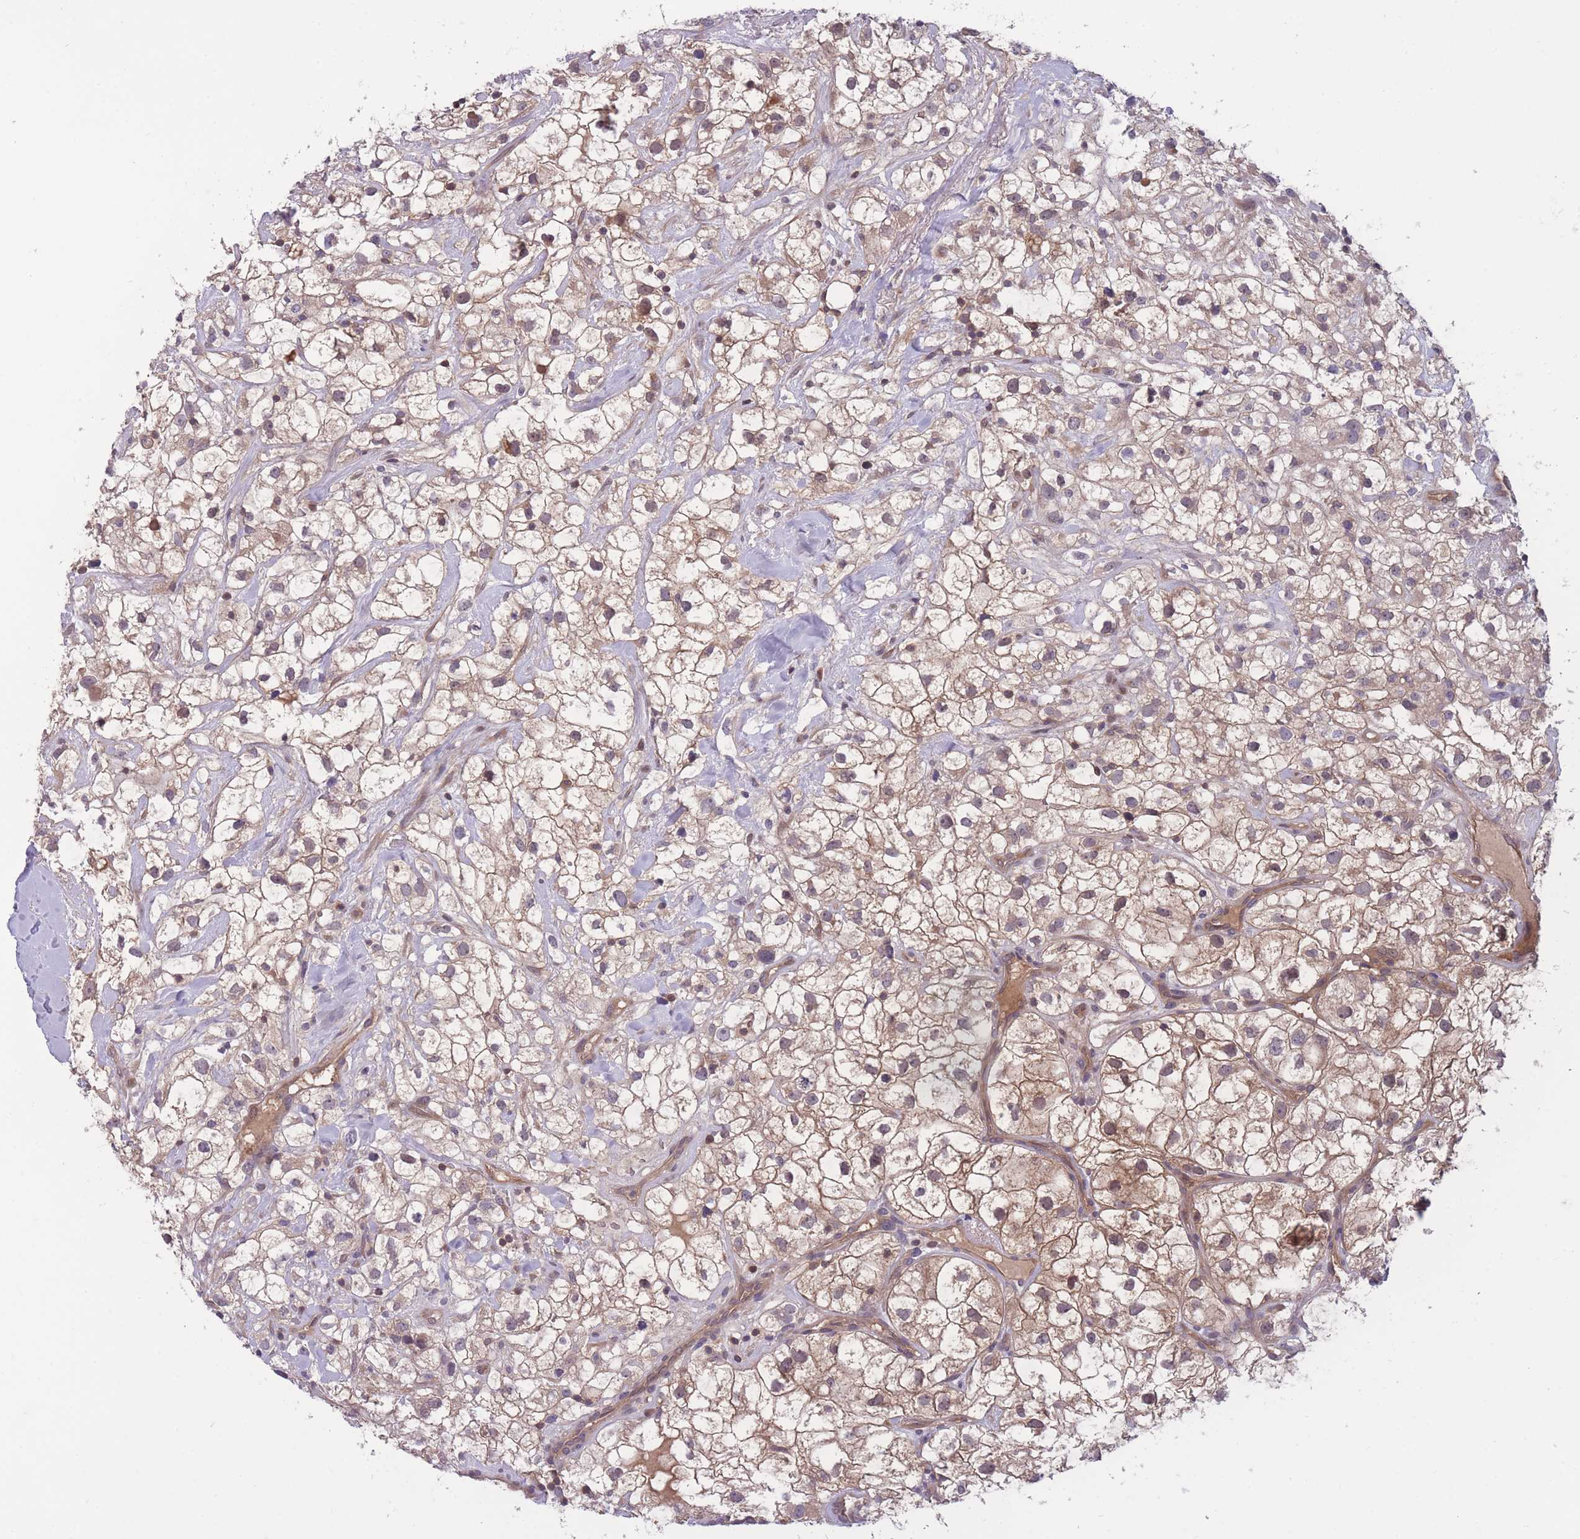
{"staining": {"intensity": "weak", "quantity": ">75%", "location": "cytoplasmic/membranous"}, "tissue": "renal cancer", "cell_type": "Tumor cells", "image_type": "cancer", "snomed": [{"axis": "morphology", "description": "Adenocarcinoma, NOS"}, {"axis": "topography", "description": "Kidney"}], "caption": "An IHC image of tumor tissue is shown. Protein staining in brown shows weak cytoplasmic/membranous positivity in renal adenocarcinoma within tumor cells. (Stains: DAB in brown, nuclei in blue, Microscopy: brightfield microscopy at high magnification).", "gene": "UBE2N", "patient": {"sex": "male", "age": 59}}